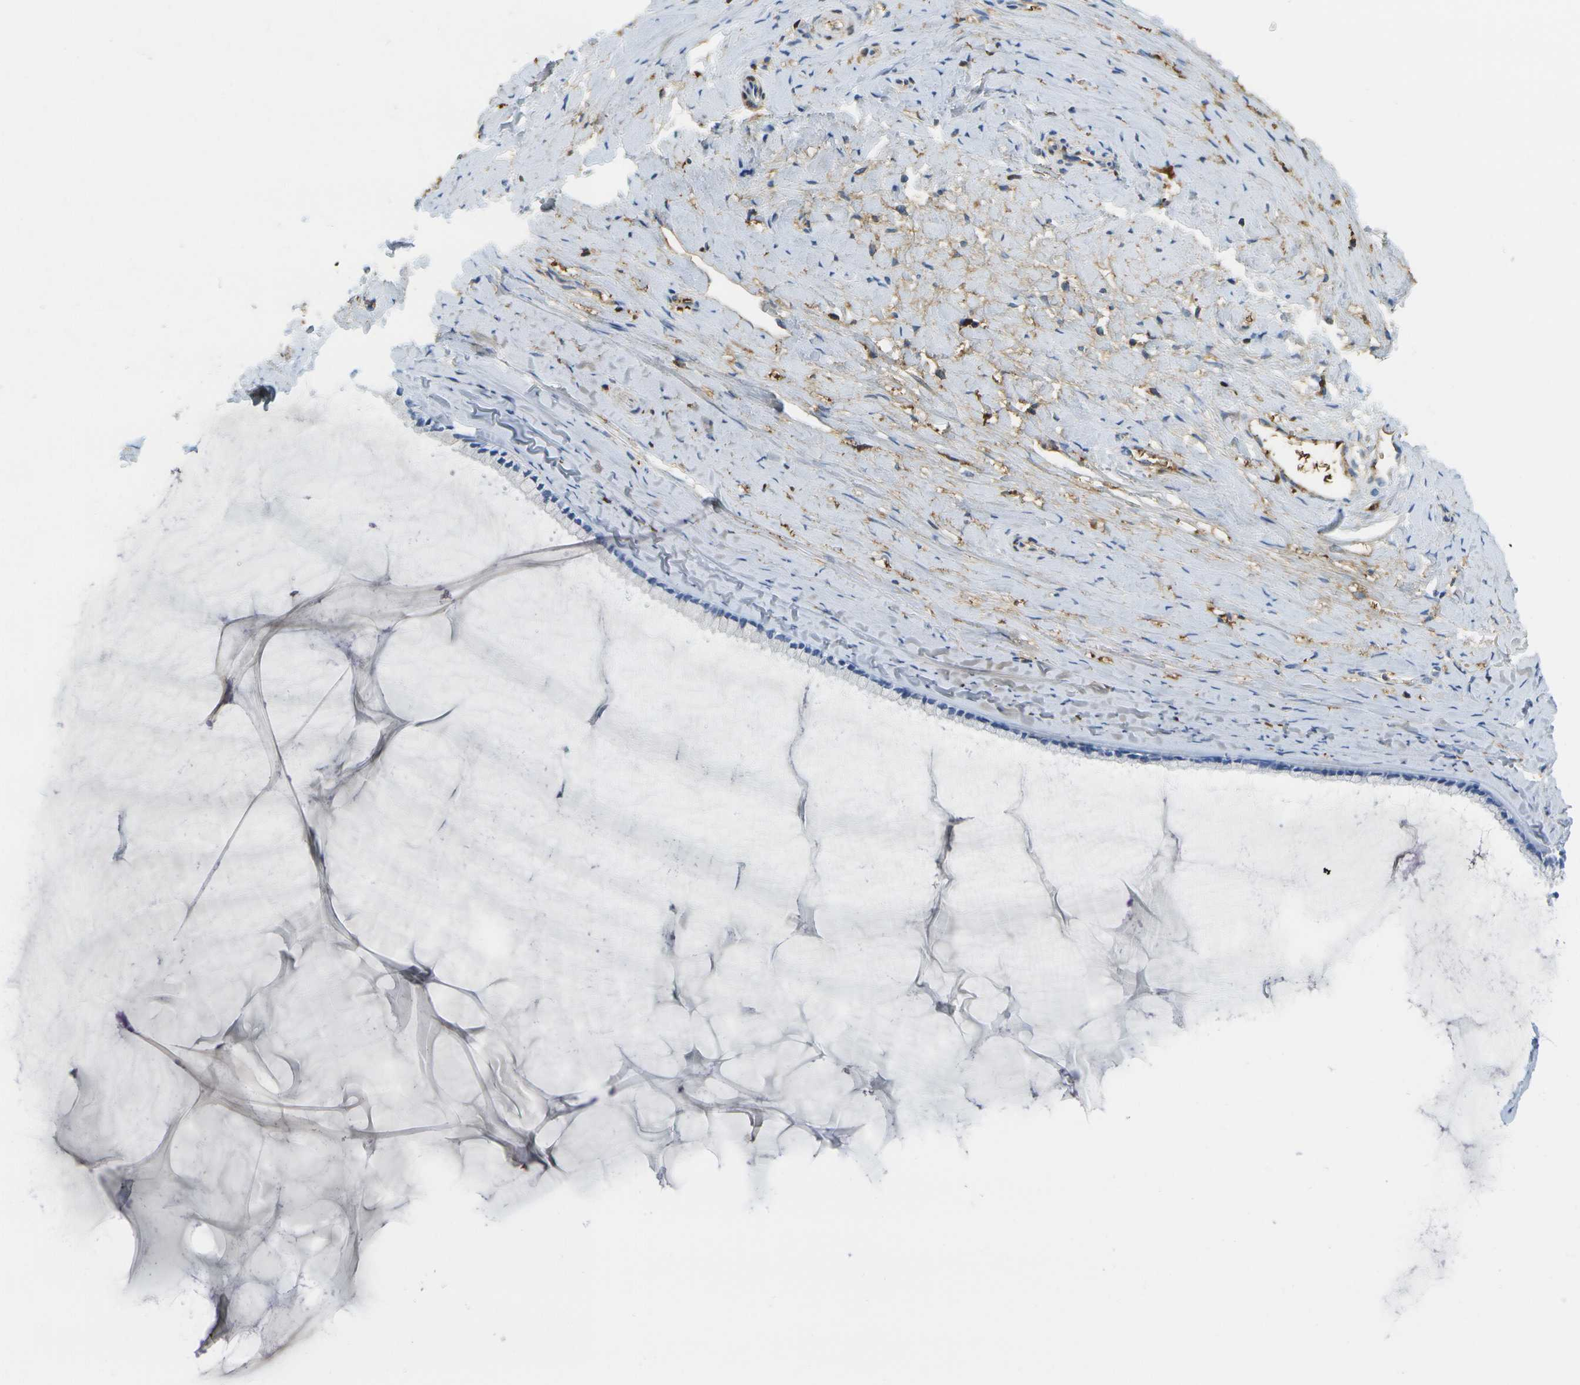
{"staining": {"intensity": "negative", "quantity": "none", "location": "none"}, "tissue": "cervix", "cell_type": "Glandular cells", "image_type": "normal", "snomed": [{"axis": "morphology", "description": "Normal tissue, NOS"}, {"axis": "topography", "description": "Cervix"}], "caption": "DAB (3,3'-diaminobenzidine) immunohistochemical staining of unremarkable cervix shows no significant staining in glandular cells.", "gene": "SERPINA1", "patient": {"sex": "female", "age": 39}}